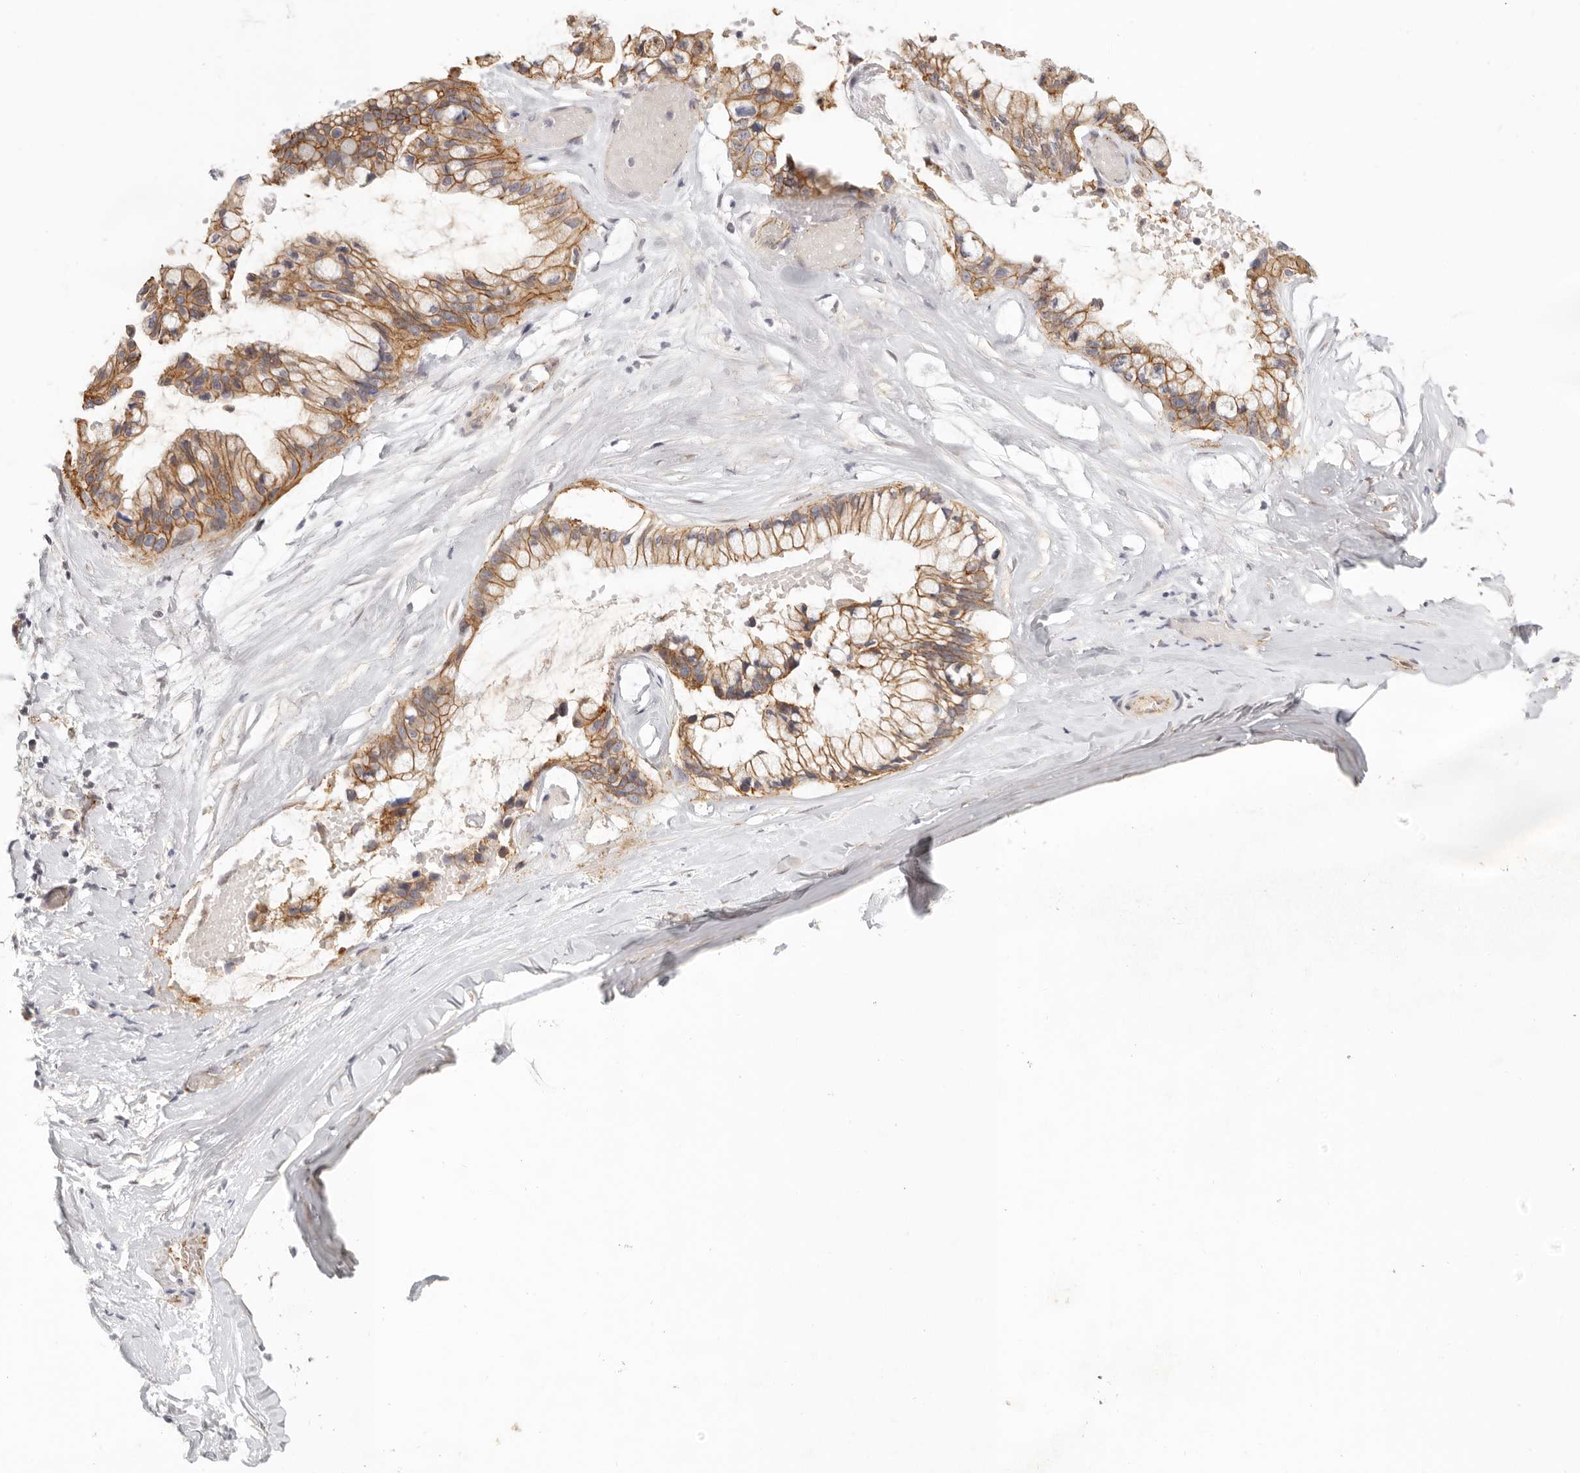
{"staining": {"intensity": "moderate", "quantity": ">75%", "location": "cytoplasmic/membranous"}, "tissue": "ovarian cancer", "cell_type": "Tumor cells", "image_type": "cancer", "snomed": [{"axis": "morphology", "description": "Cystadenocarcinoma, mucinous, NOS"}, {"axis": "topography", "description": "Ovary"}], "caption": "Ovarian cancer (mucinous cystadenocarcinoma) was stained to show a protein in brown. There is medium levels of moderate cytoplasmic/membranous positivity in approximately >75% of tumor cells.", "gene": "ANXA9", "patient": {"sex": "female", "age": 39}}